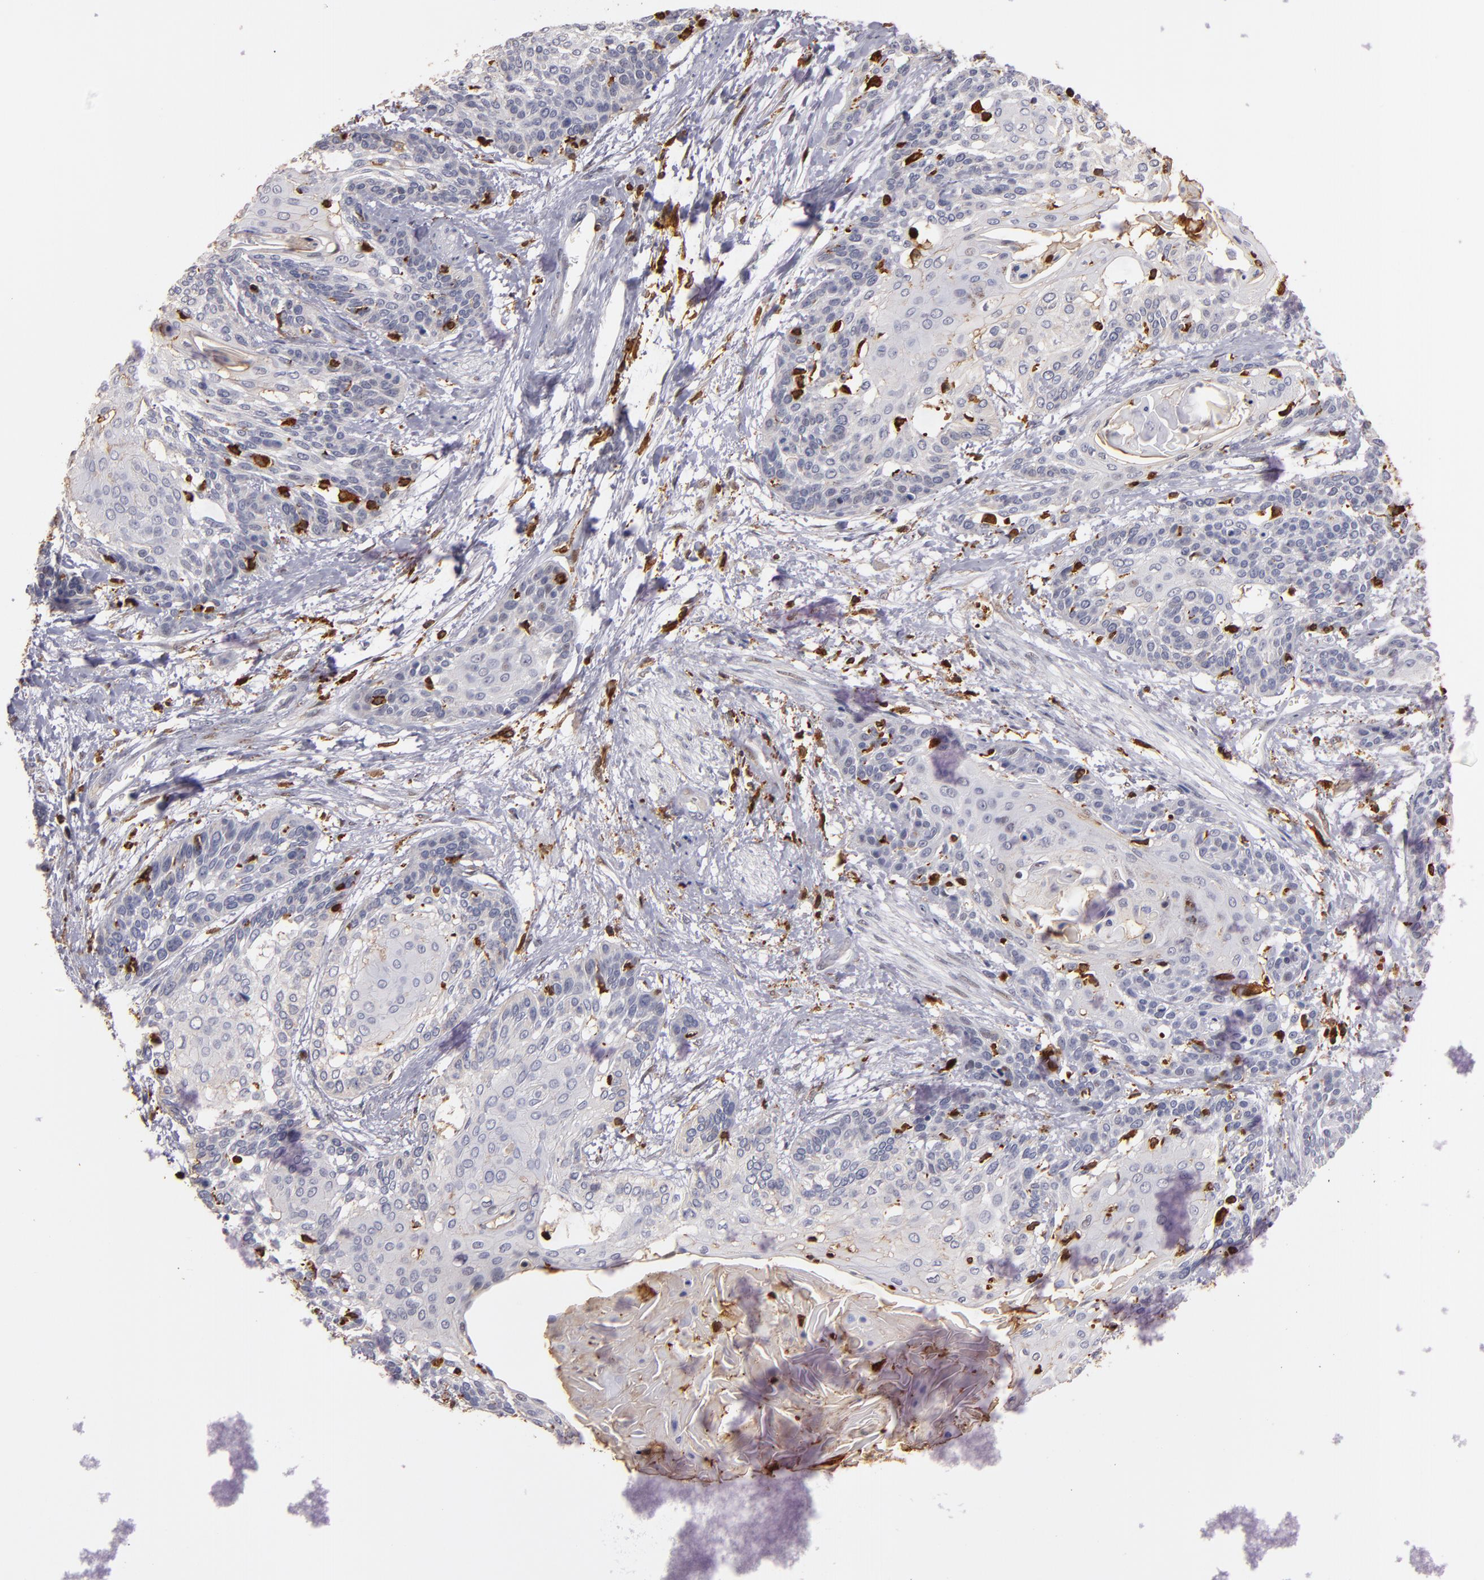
{"staining": {"intensity": "negative", "quantity": "none", "location": "none"}, "tissue": "cervical cancer", "cell_type": "Tumor cells", "image_type": "cancer", "snomed": [{"axis": "morphology", "description": "Squamous cell carcinoma, NOS"}, {"axis": "topography", "description": "Cervix"}], "caption": "A micrograph of human cervical cancer (squamous cell carcinoma) is negative for staining in tumor cells.", "gene": "WAS", "patient": {"sex": "female", "age": 57}}